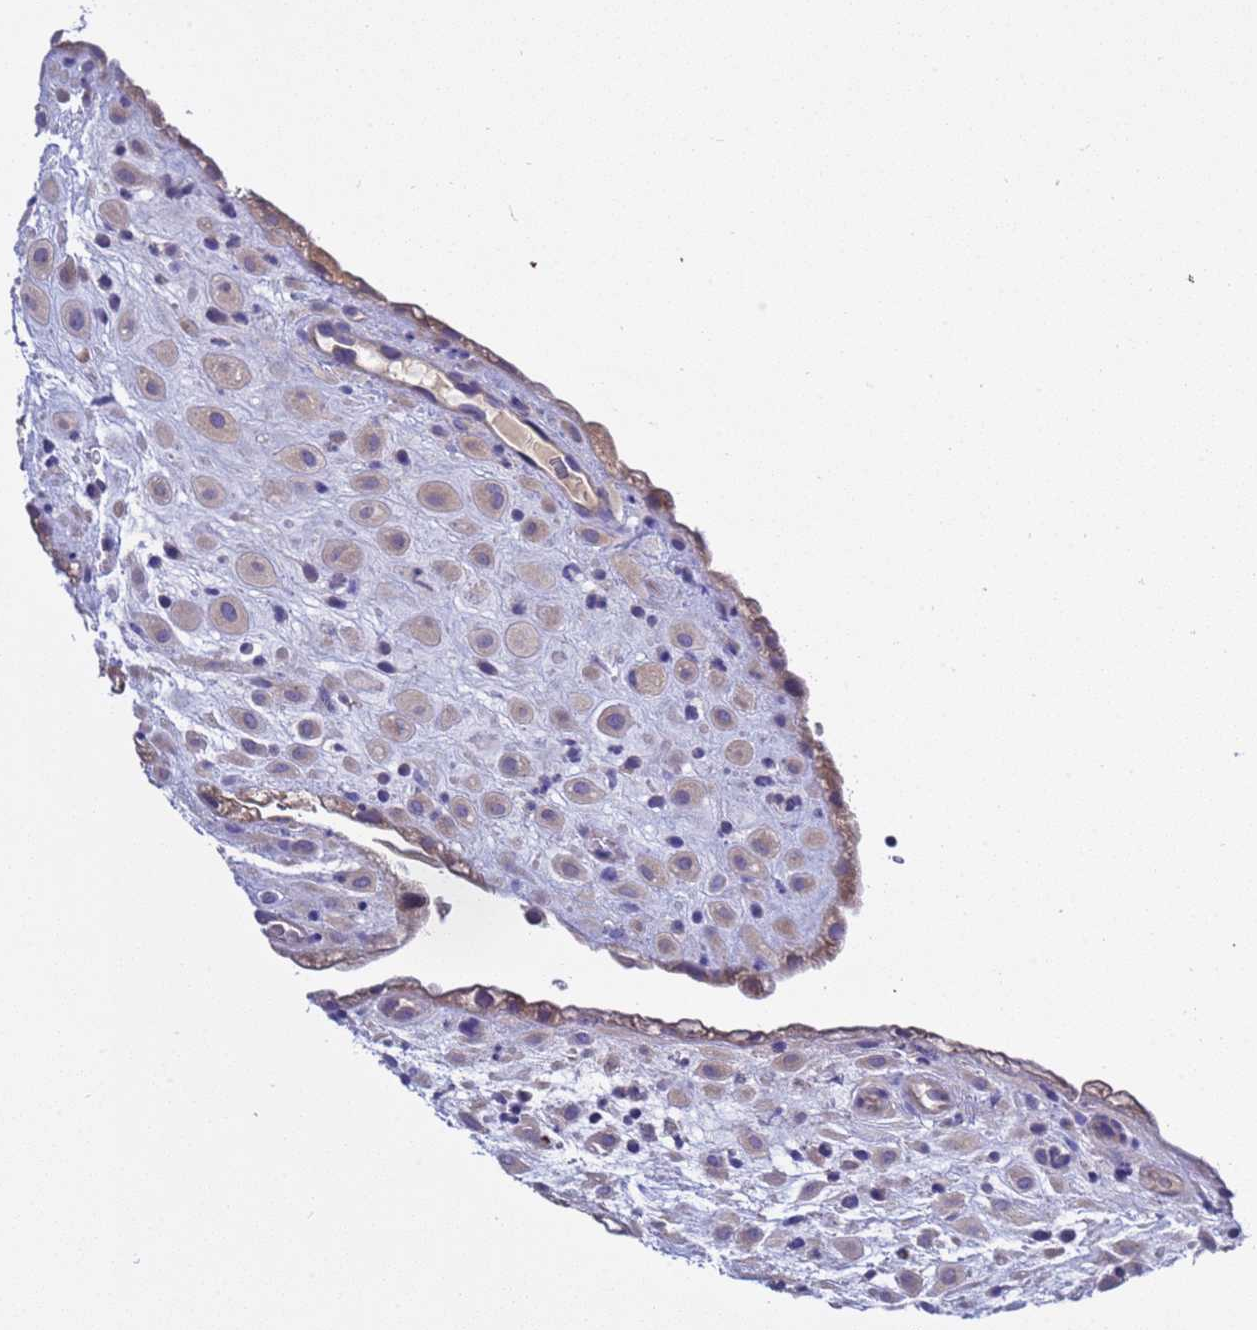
{"staining": {"intensity": "negative", "quantity": "none", "location": "none"}, "tissue": "placenta", "cell_type": "Decidual cells", "image_type": "normal", "snomed": [{"axis": "morphology", "description": "Normal tissue, NOS"}, {"axis": "topography", "description": "Placenta"}], "caption": "A high-resolution photomicrograph shows immunohistochemistry (IHC) staining of benign placenta, which demonstrates no significant positivity in decidual cells.", "gene": "RC3H2", "patient": {"sex": "female", "age": 35}}